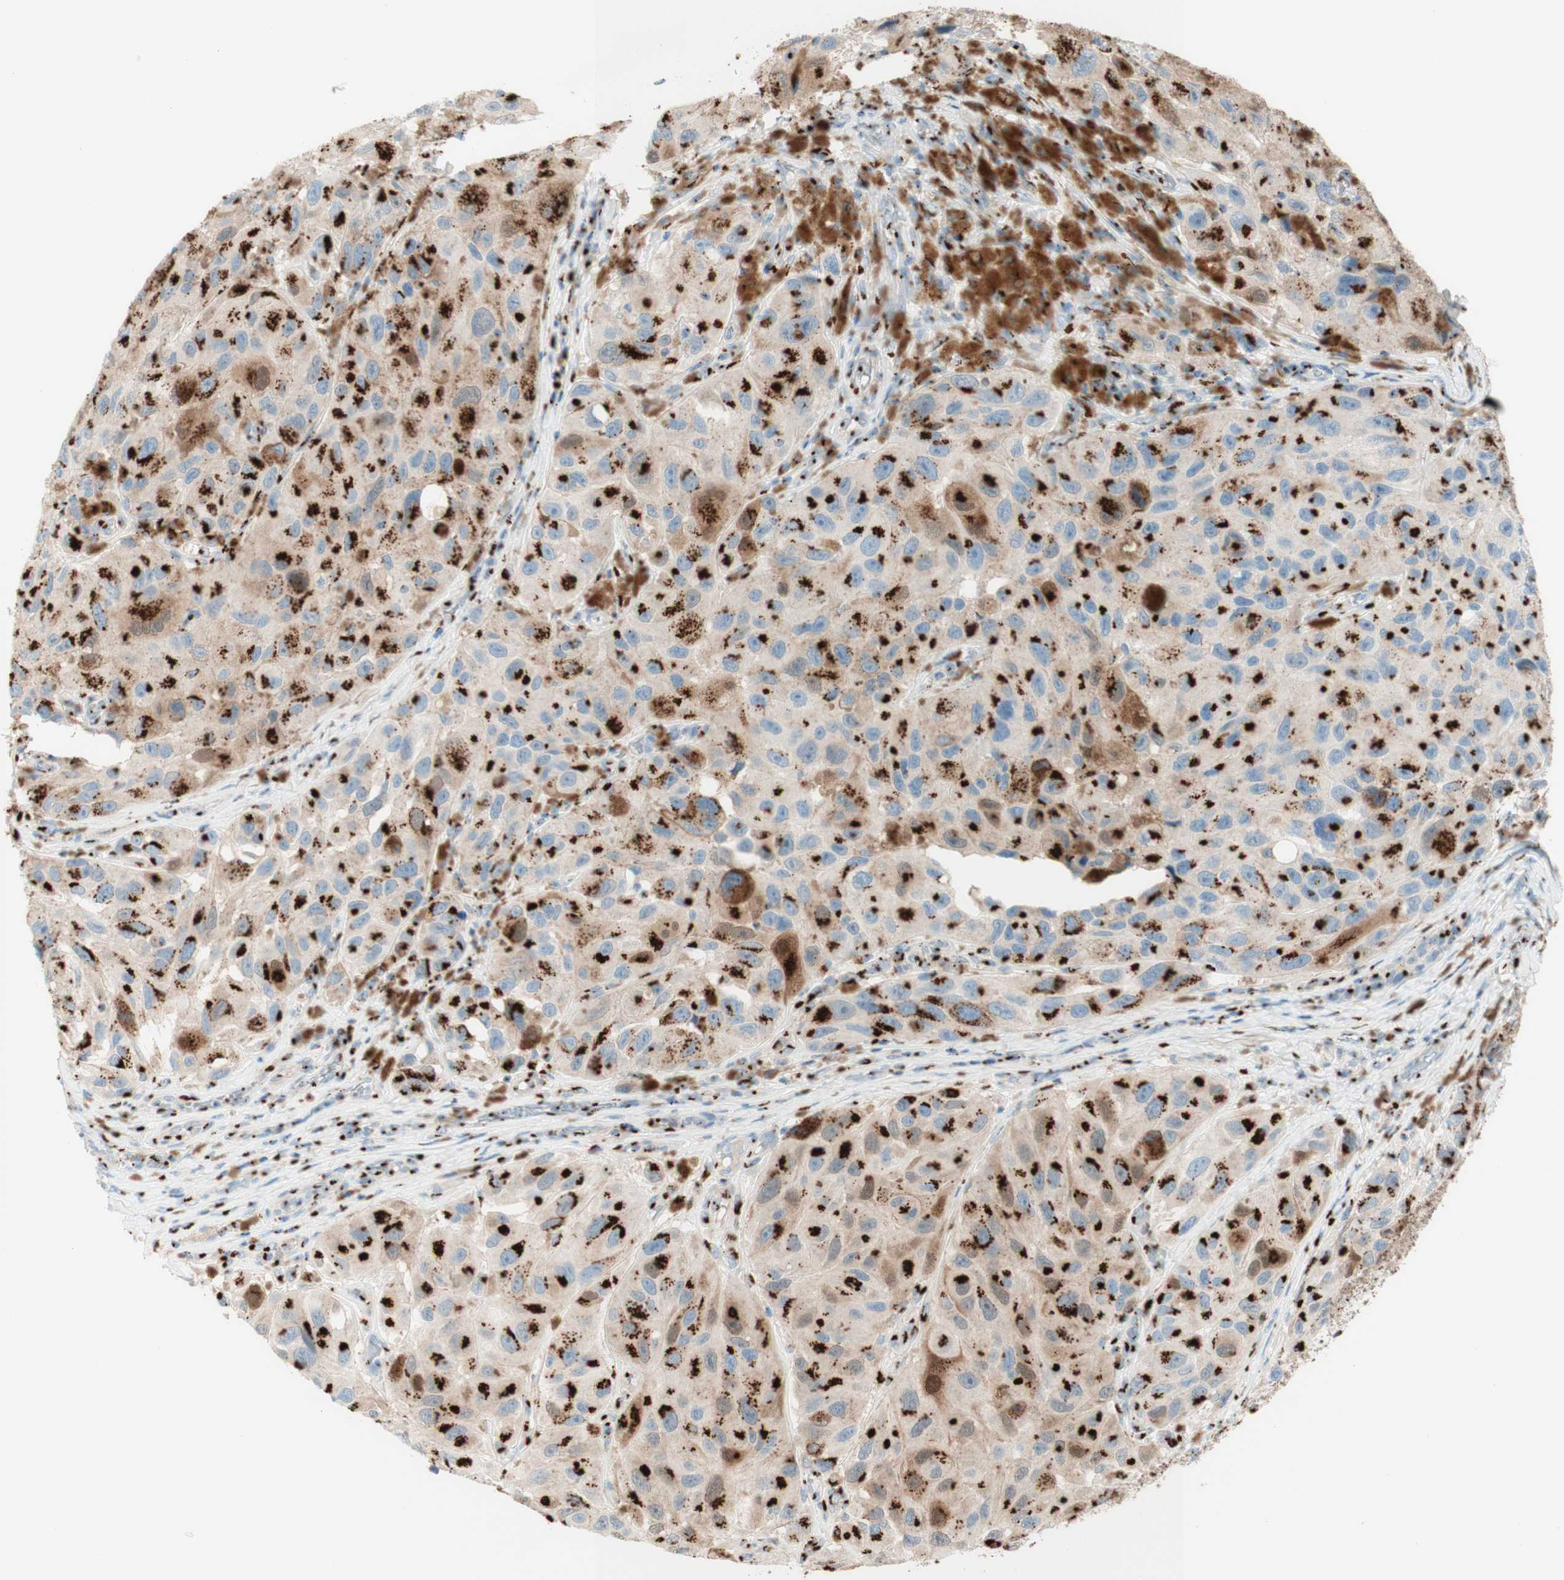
{"staining": {"intensity": "strong", "quantity": ">75%", "location": "cytoplasmic/membranous"}, "tissue": "melanoma", "cell_type": "Tumor cells", "image_type": "cancer", "snomed": [{"axis": "morphology", "description": "Malignant melanoma, NOS"}, {"axis": "topography", "description": "Skin"}], "caption": "A micrograph of human malignant melanoma stained for a protein reveals strong cytoplasmic/membranous brown staining in tumor cells. (DAB IHC, brown staining for protein, blue staining for nuclei).", "gene": "GOLGB1", "patient": {"sex": "female", "age": 73}}